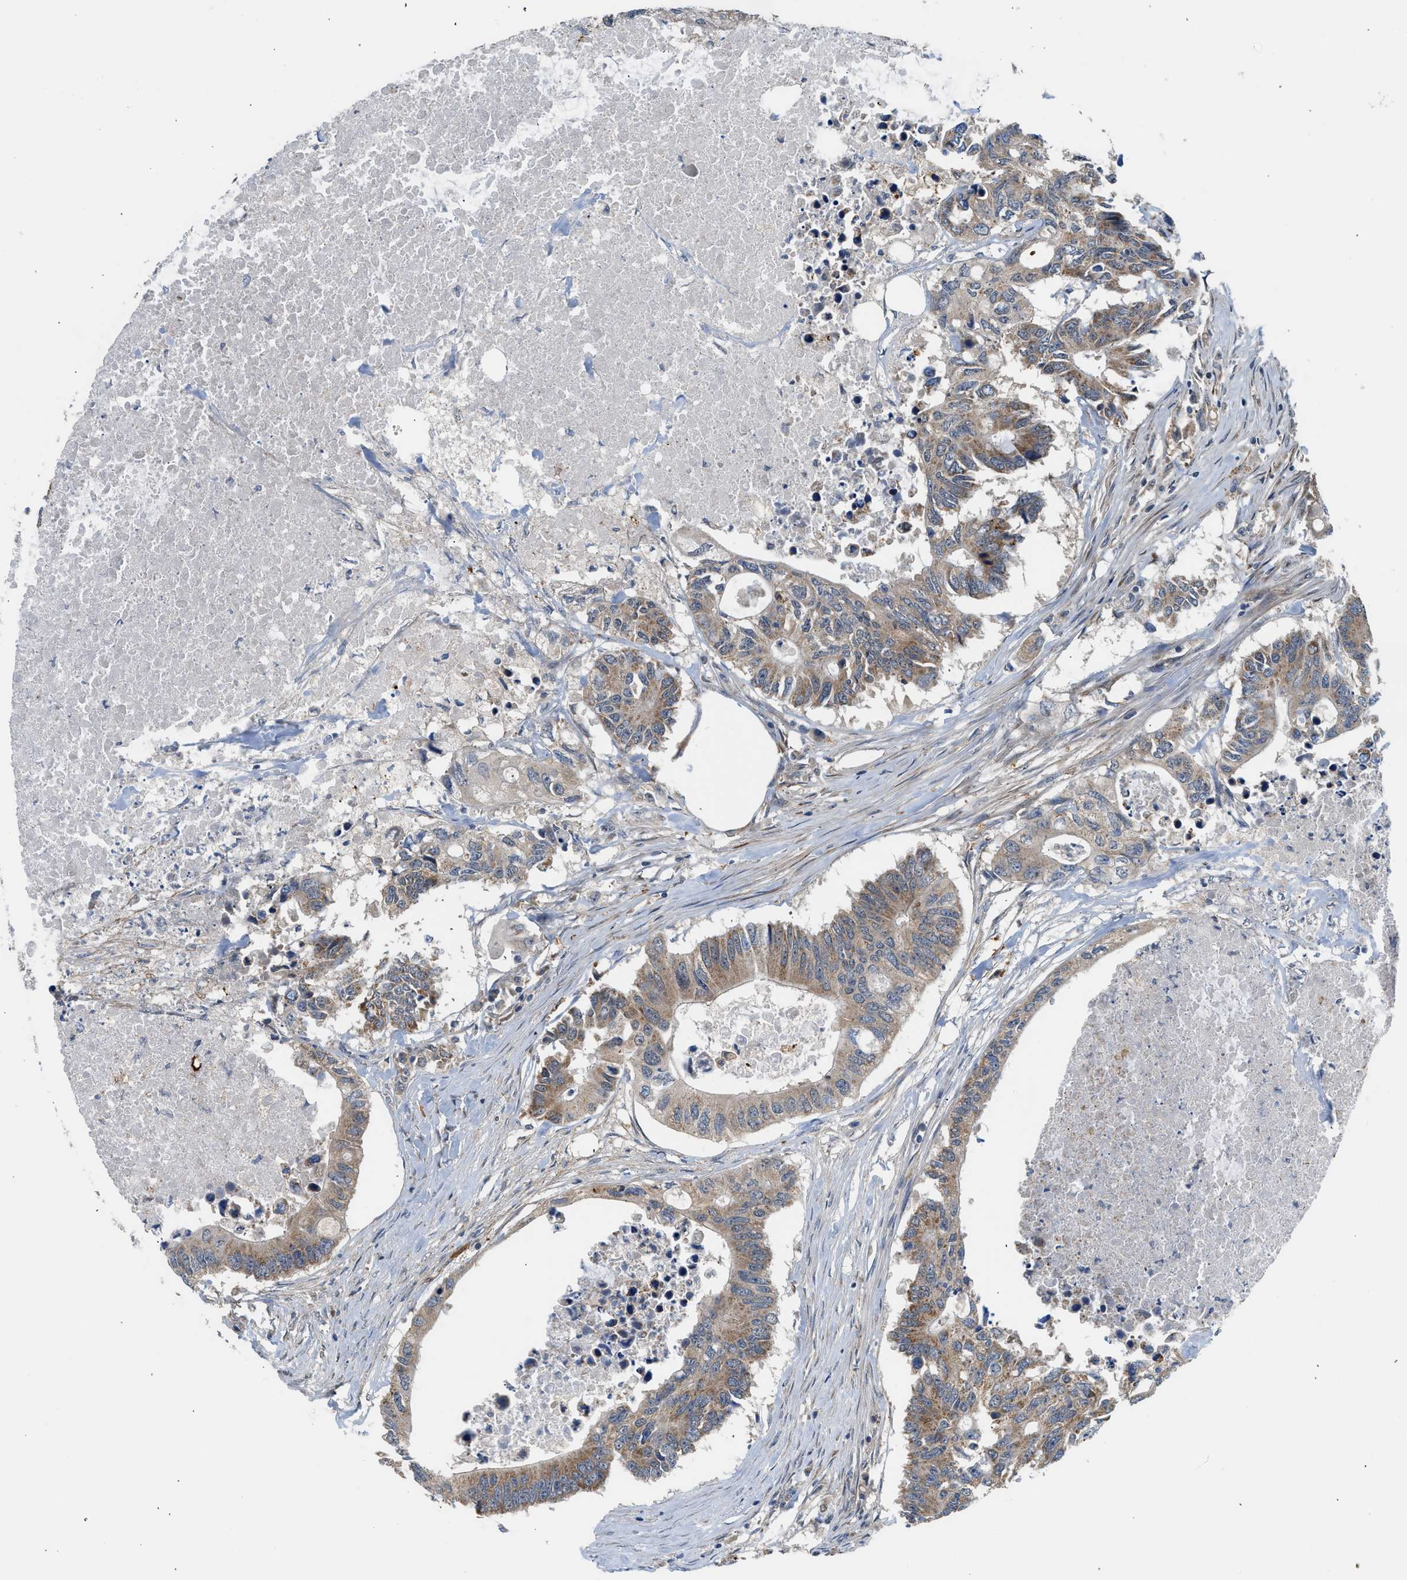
{"staining": {"intensity": "moderate", "quantity": ">75%", "location": "cytoplasmic/membranous"}, "tissue": "colorectal cancer", "cell_type": "Tumor cells", "image_type": "cancer", "snomed": [{"axis": "morphology", "description": "Adenocarcinoma, NOS"}, {"axis": "topography", "description": "Colon"}], "caption": "Colorectal adenocarcinoma tissue shows moderate cytoplasmic/membranous expression in about >75% of tumor cells, visualized by immunohistochemistry.", "gene": "POLG2", "patient": {"sex": "male", "age": 71}}